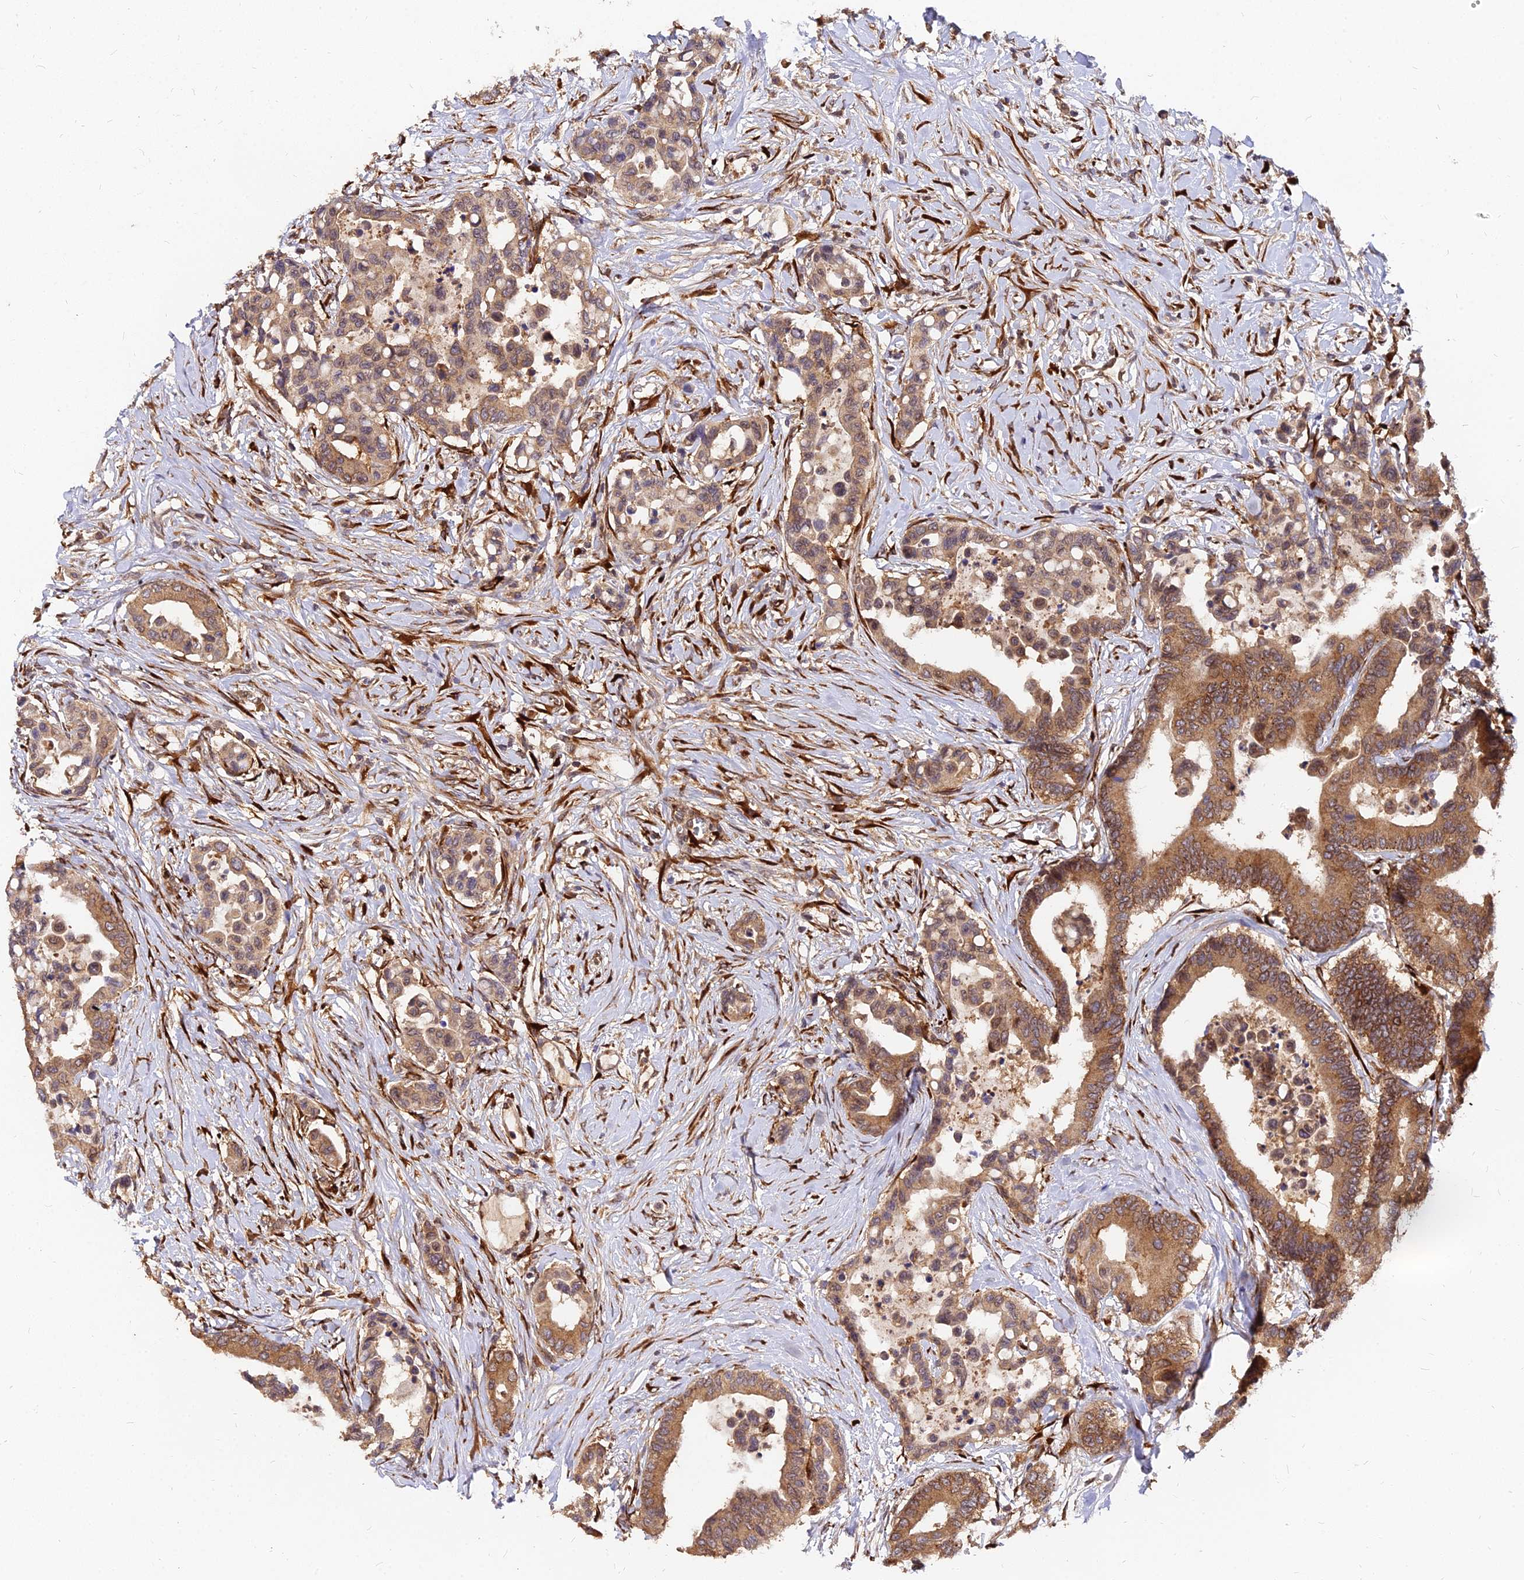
{"staining": {"intensity": "moderate", "quantity": ">75%", "location": "cytoplasmic/membranous"}, "tissue": "colorectal cancer", "cell_type": "Tumor cells", "image_type": "cancer", "snomed": [{"axis": "morphology", "description": "Normal tissue, NOS"}, {"axis": "morphology", "description": "Adenocarcinoma, NOS"}, {"axis": "topography", "description": "Colon"}], "caption": "An image of human colorectal adenocarcinoma stained for a protein shows moderate cytoplasmic/membranous brown staining in tumor cells.", "gene": "PDE4D", "patient": {"sex": "male", "age": 82}}